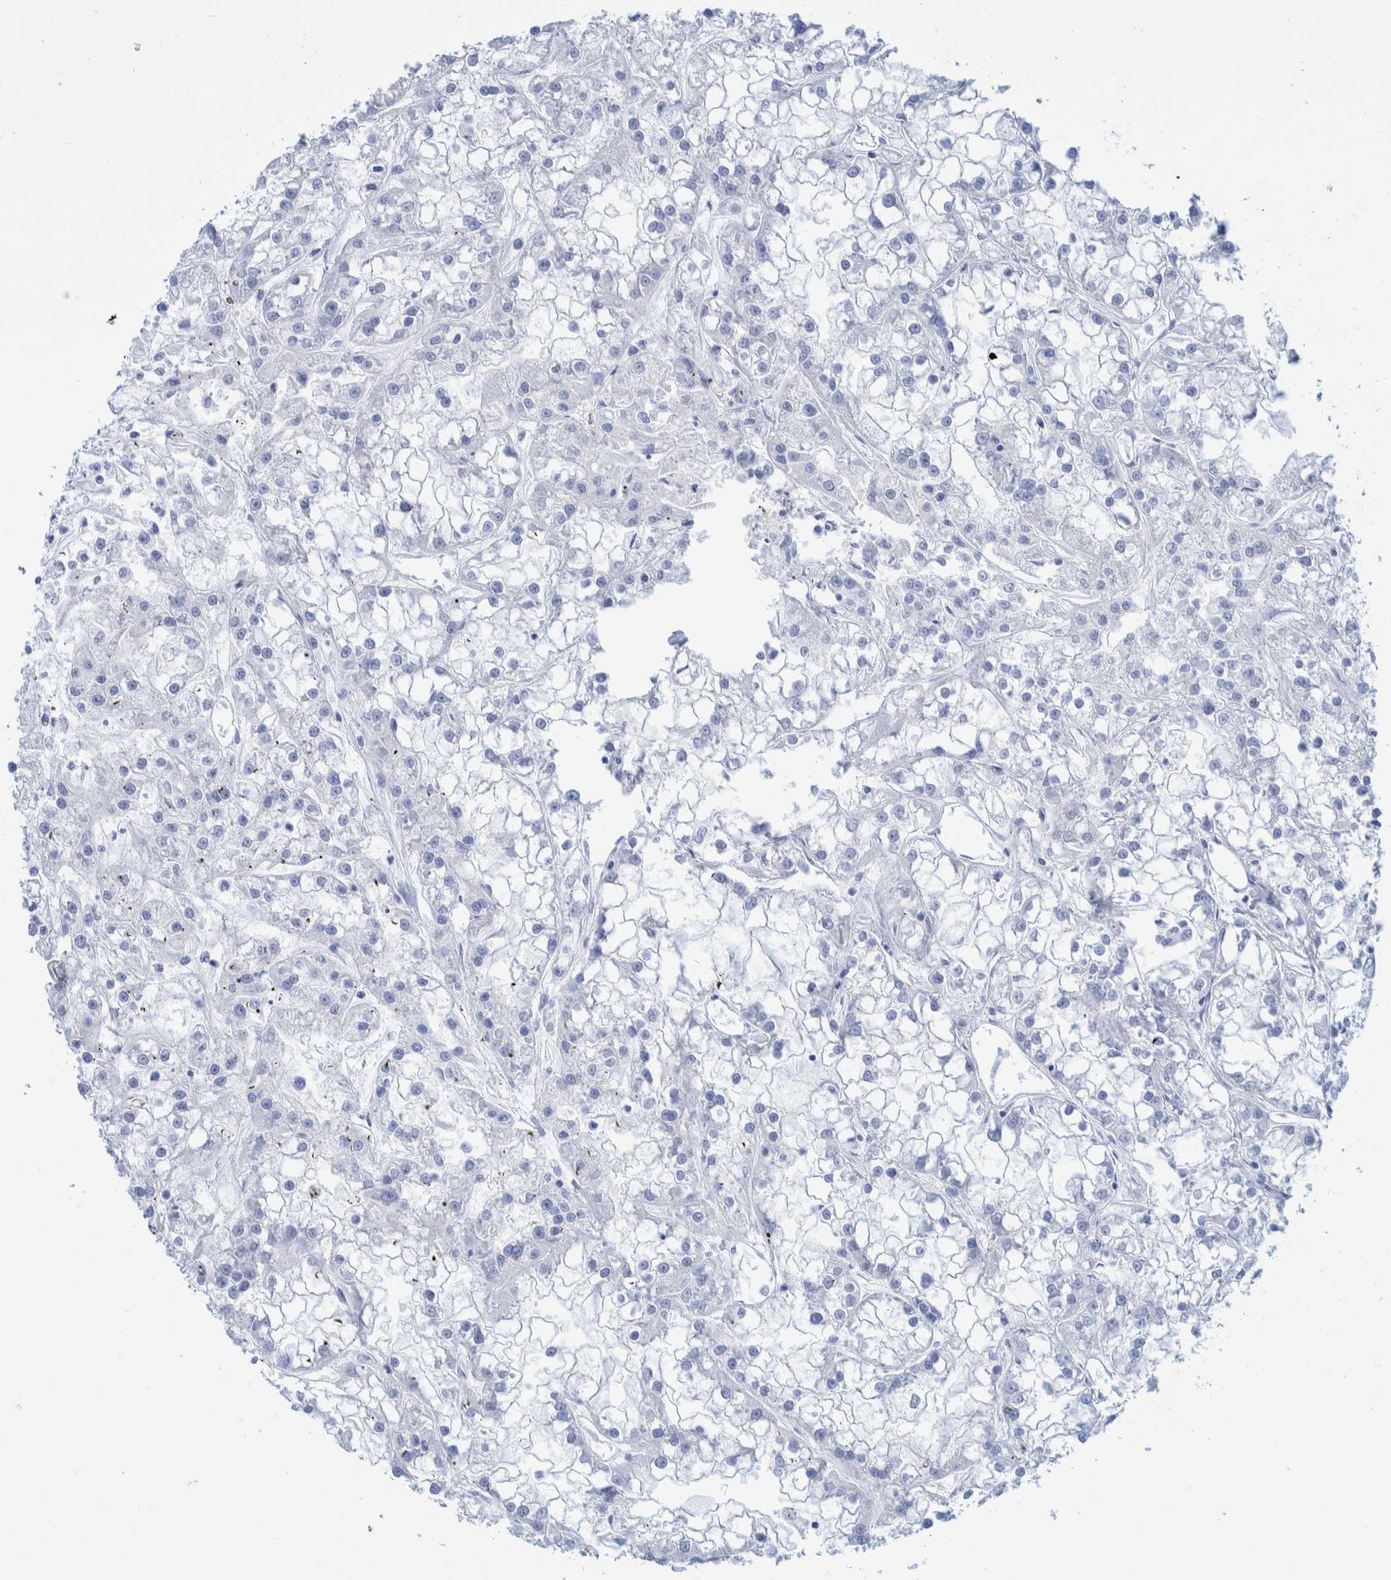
{"staining": {"intensity": "negative", "quantity": "none", "location": "none"}, "tissue": "renal cancer", "cell_type": "Tumor cells", "image_type": "cancer", "snomed": [{"axis": "morphology", "description": "Adenocarcinoma, NOS"}, {"axis": "topography", "description": "Kidney"}], "caption": "An image of human renal cancer (adenocarcinoma) is negative for staining in tumor cells. (Brightfield microscopy of DAB (3,3'-diaminobenzidine) immunohistochemistry (IHC) at high magnification).", "gene": "PERP", "patient": {"sex": "female", "age": 52}}